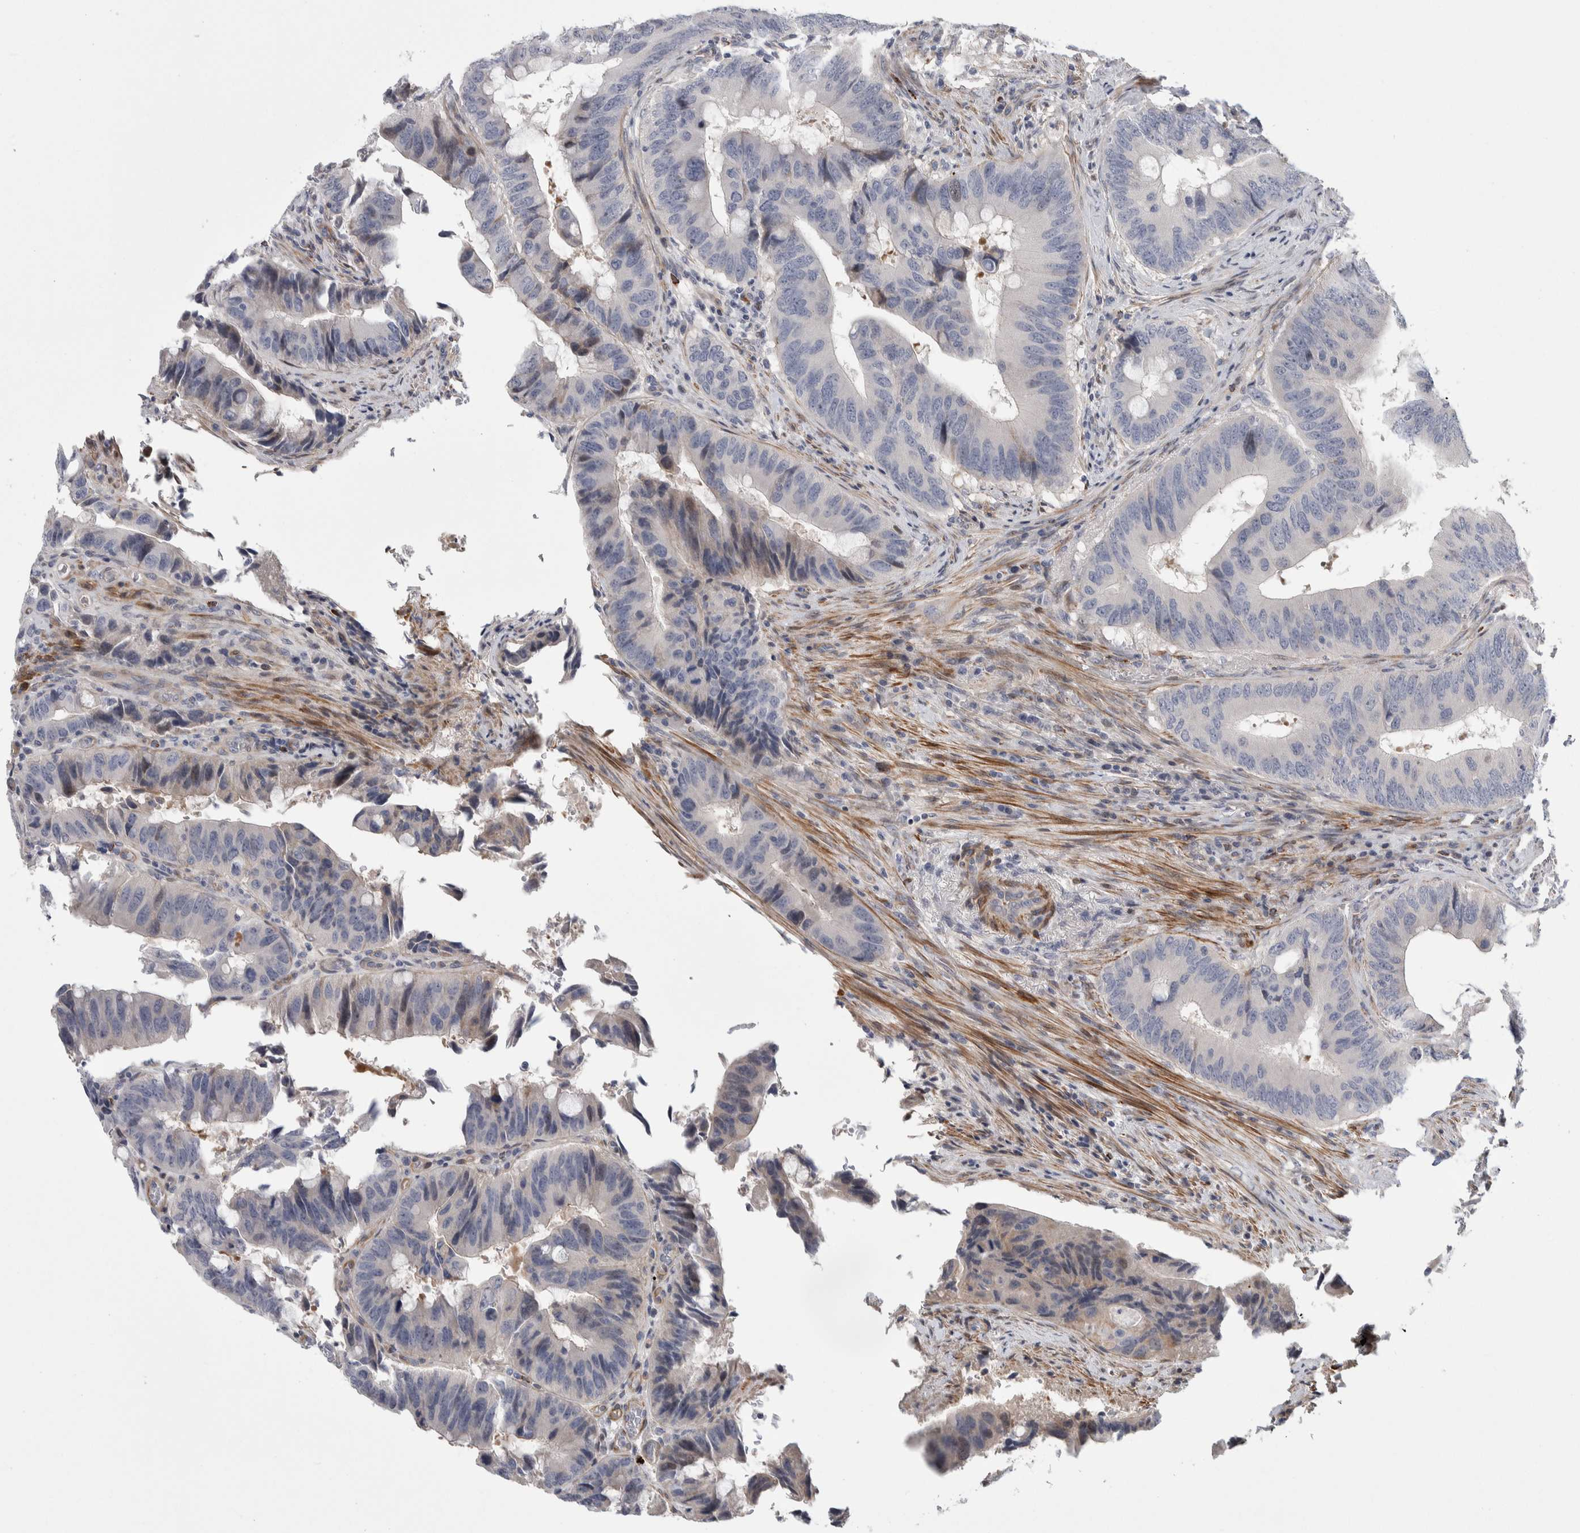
{"staining": {"intensity": "negative", "quantity": "none", "location": "none"}, "tissue": "colorectal cancer", "cell_type": "Tumor cells", "image_type": "cancer", "snomed": [{"axis": "morphology", "description": "Adenocarcinoma, NOS"}, {"axis": "topography", "description": "Colon"}], "caption": "The image shows no significant expression in tumor cells of colorectal cancer (adenocarcinoma). (DAB immunohistochemistry visualized using brightfield microscopy, high magnification).", "gene": "PSMG3", "patient": {"sex": "male", "age": 71}}